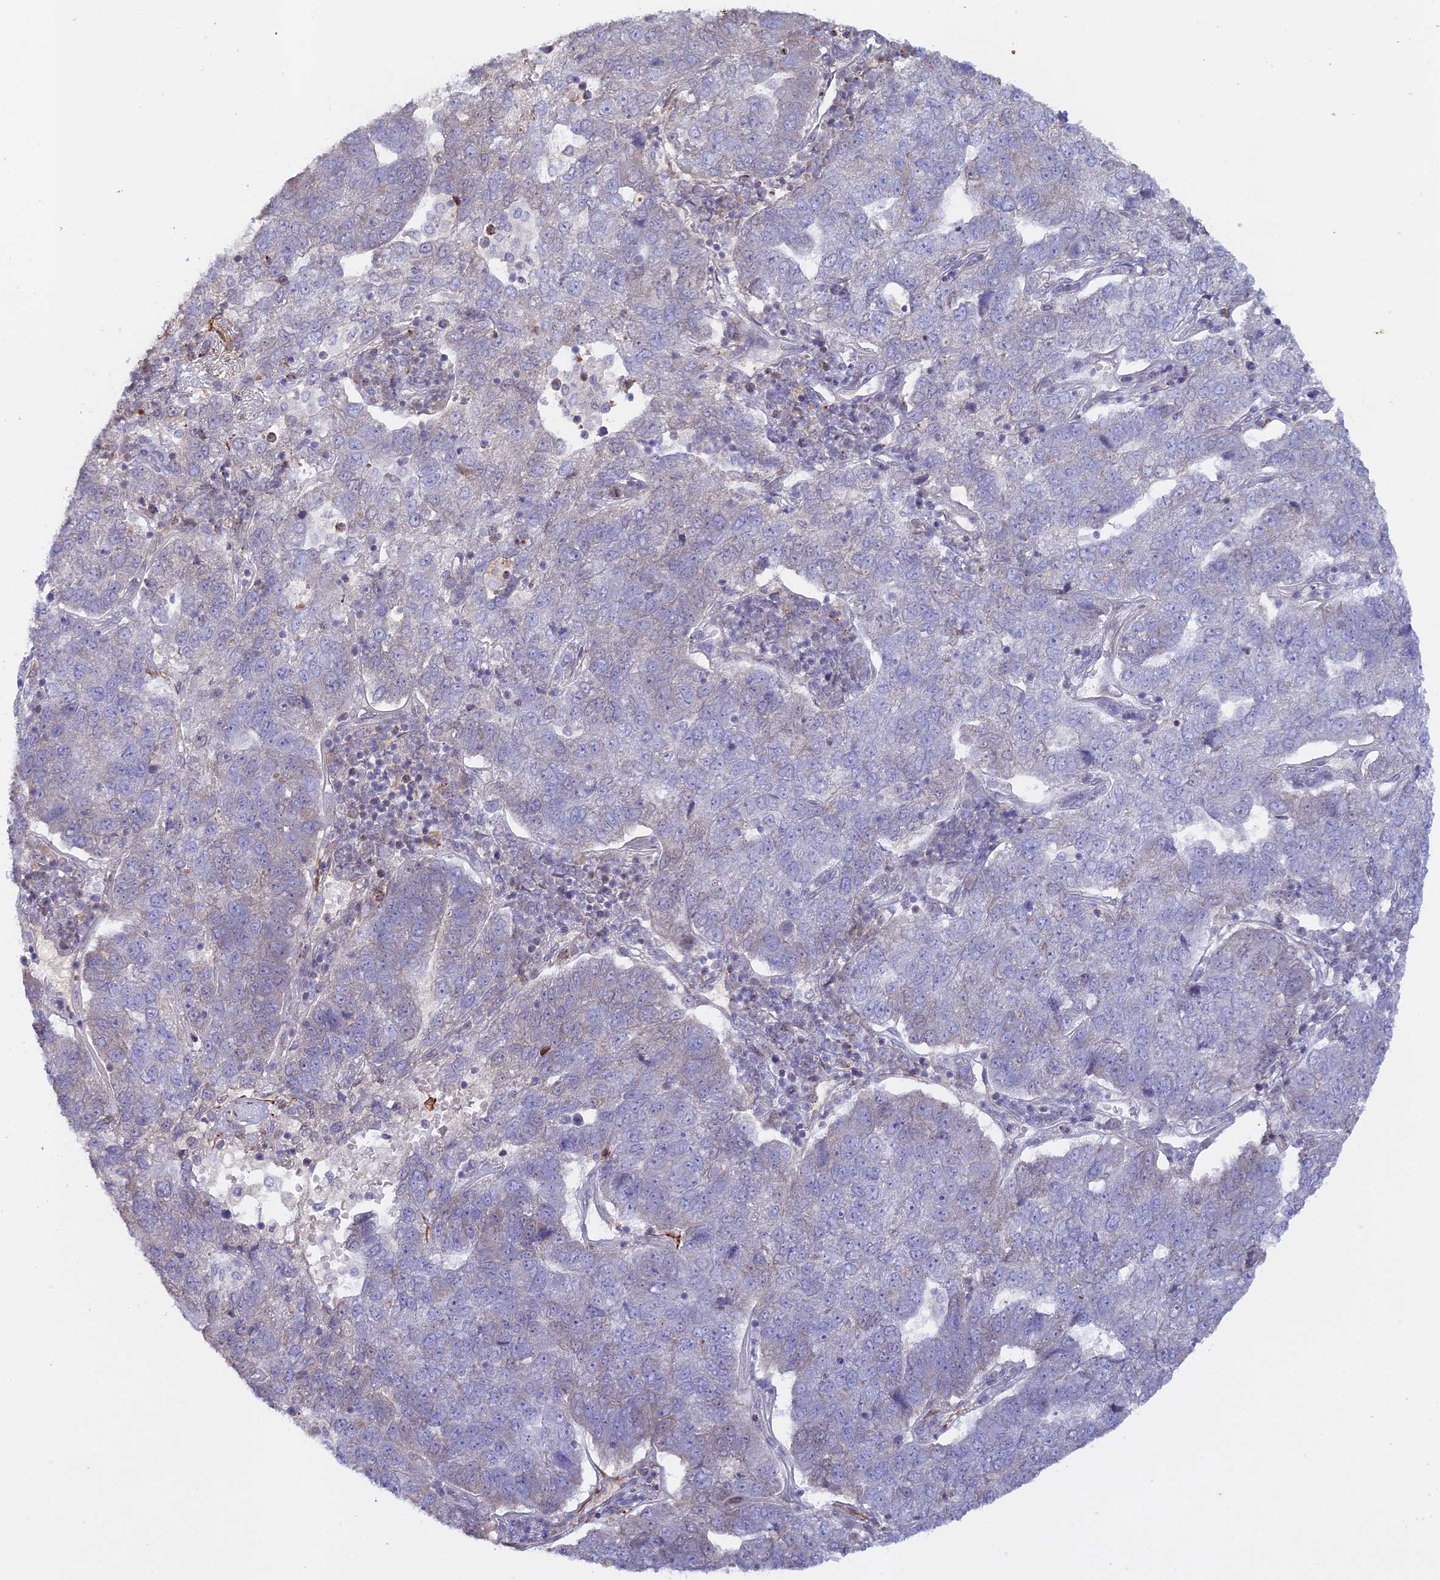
{"staining": {"intensity": "negative", "quantity": "none", "location": "none"}, "tissue": "pancreatic cancer", "cell_type": "Tumor cells", "image_type": "cancer", "snomed": [{"axis": "morphology", "description": "Adenocarcinoma, NOS"}, {"axis": "topography", "description": "Pancreas"}], "caption": "Photomicrograph shows no protein staining in tumor cells of adenocarcinoma (pancreatic) tissue.", "gene": "CCDC154", "patient": {"sex": "female", "age": 61}}